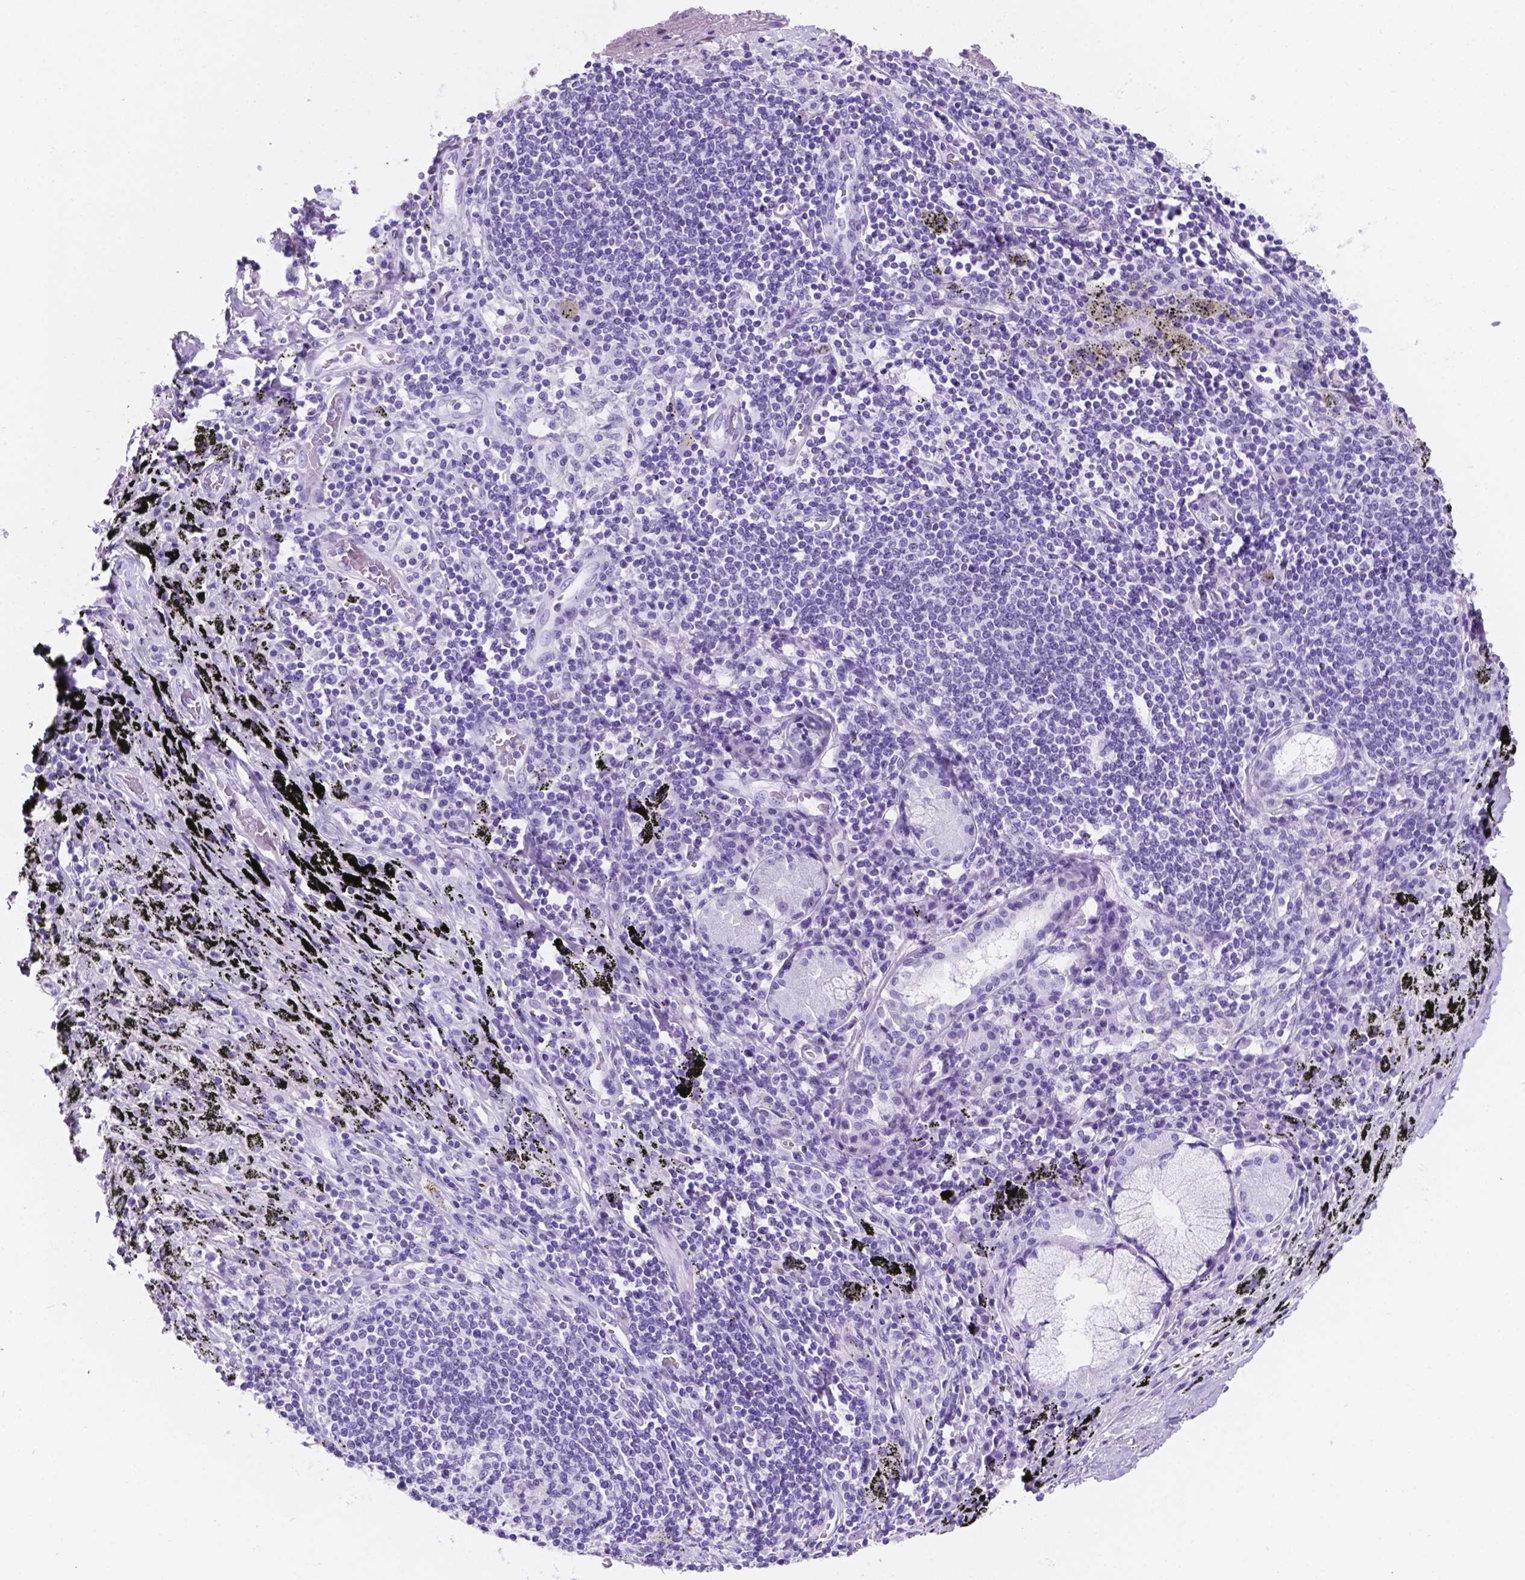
{"staining": {"intensity": "negative", "quantity": "none", "location": "none"}, "tissue": "adipose tissue", "cell_type": "Adipocytes", "image_type": "normal", "snomed": [{"axis": "morphology", "description": "Normal tissue, NOS"}, {"axis": "topography", "description": "Bronchus"}, {"axis": "topography", "description": "Lung"}], "caption": "Immunohistochemical staining of benign adipose tissue demonstrates no significant staining in adipocytes. (DAB immunohistochemistry (IHC), high magnification).", "gene": "C17orf107", "patient": {"sex": "female", "age": 57}}